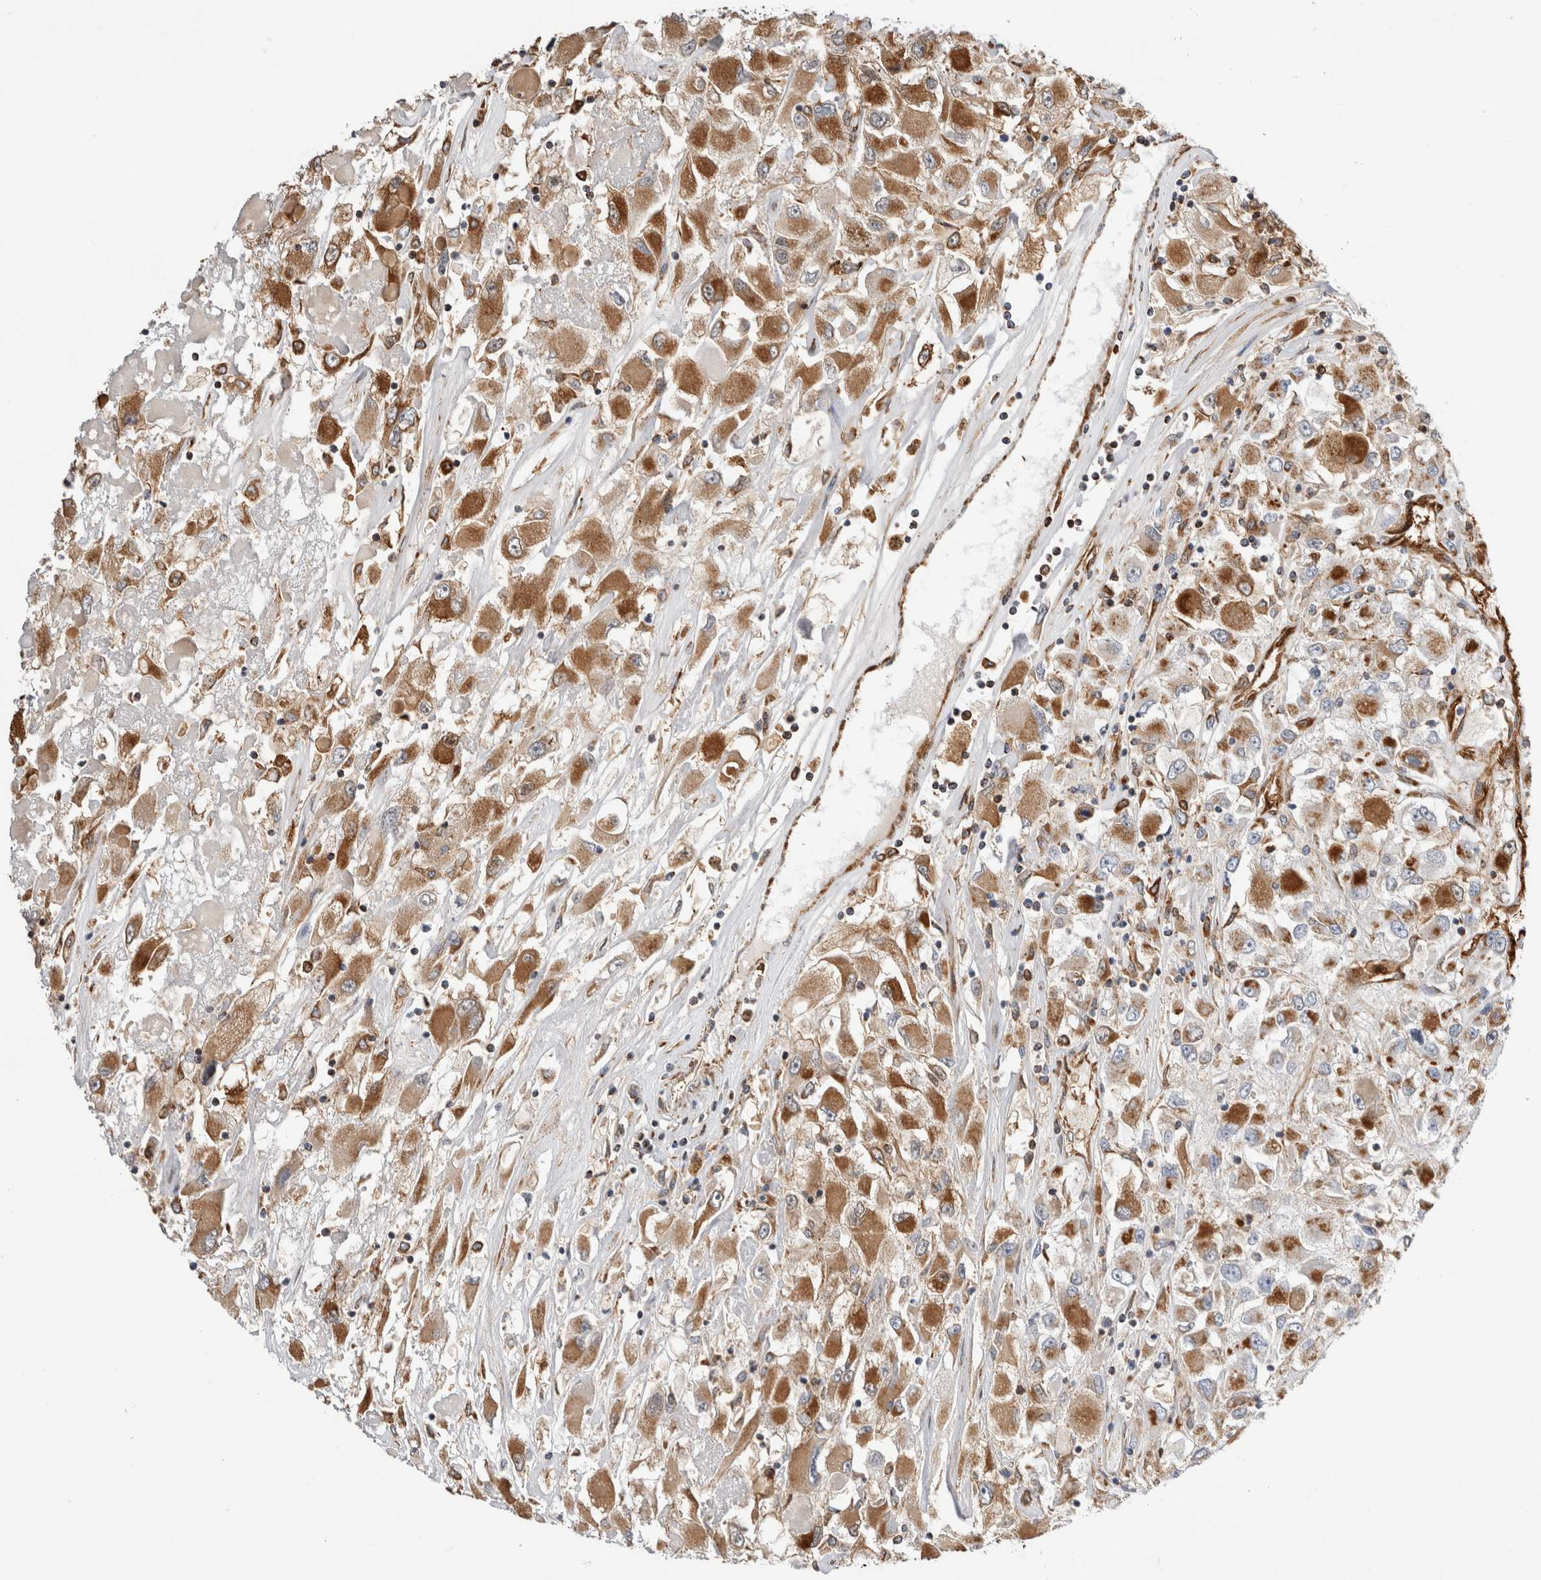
{"staining": {"intensity": "moderate", "quantity": "25%-75%", "location": "cytoplasmic/membranous"}, "tissue": "renal cancer", "cell_type": "Tumor cells", "image_type": "cancer", "snomed": [{"axis": "morphology", "description": "Adenocarcinoma, NOS"}, {"axis": "topography", "description": "Kidney"}], "caption": "Moderate cytoplasmic/membranous expression for a protein is present in about 25%-75% of tumor cells of renal adenocarcinoma using immunohistochemistry (IHC).", "gene": "ZNF397", "patient": {"sex": "female", "age": 52}}